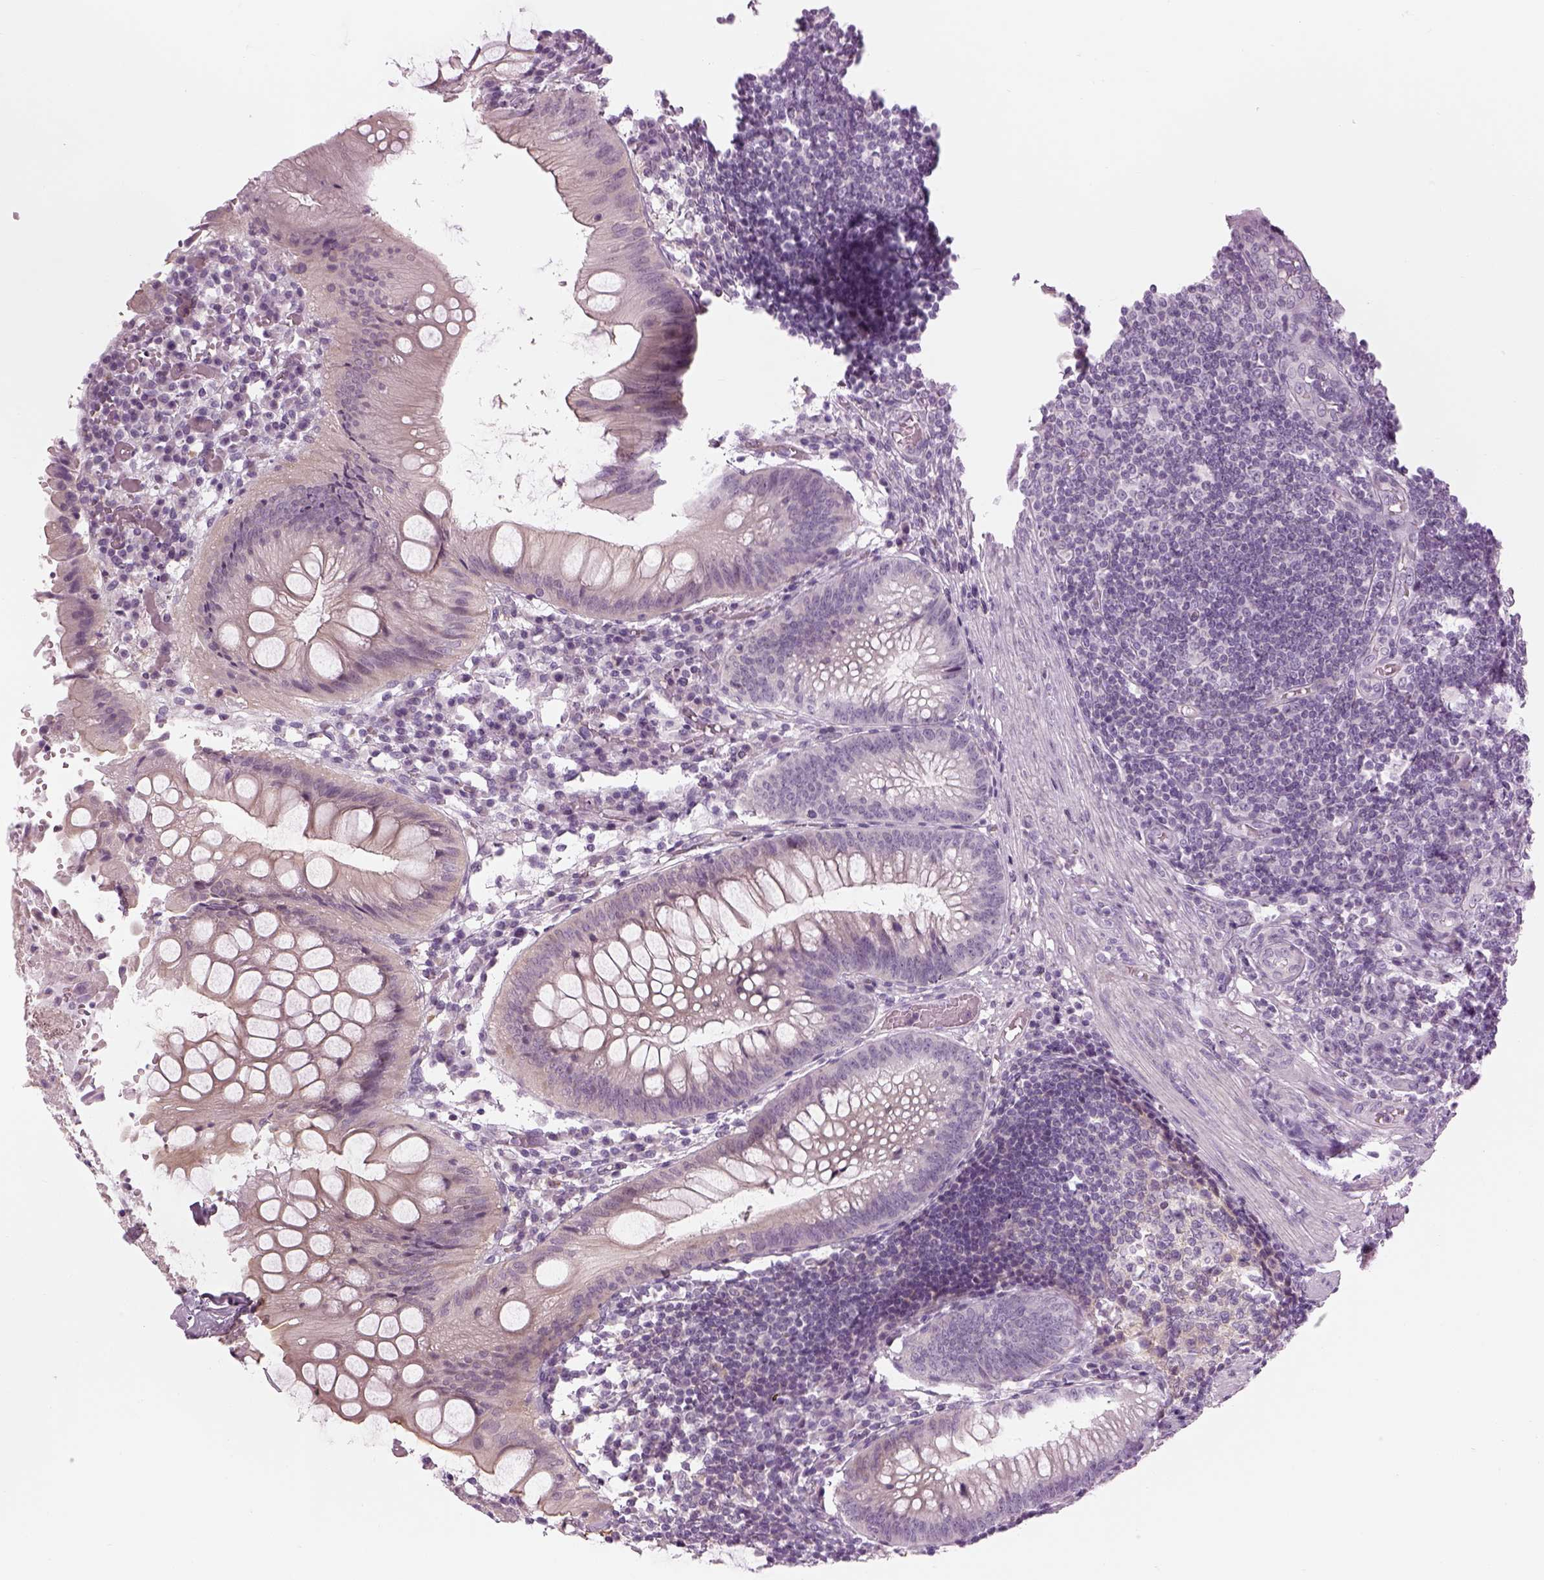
{"staining": {"intensity": "negative", "quantity": "none", "location": "none"}, "tissue": "appendix", "cell_type": "Glandular cells", "image_type": "normal", "snomed": [{"axis": "morphology", "description": "Normal tissue, NOS"}, {"axis": "morphology", "description": "Inflammation, NOS"}, {"axis": "topography", "description": "Appendix"}], "caption": "DAB (3,3'-diaminobenzidine) immunohistochemical staining of normal human appendix demonstrates no significant staining in glandular cells. The staining is performed using DAB brown chromogen with nuclei counter-stained in using hematoxylin.", "gene": "LRRIQ3", "patient": {"sex": "male", "age": 16}}